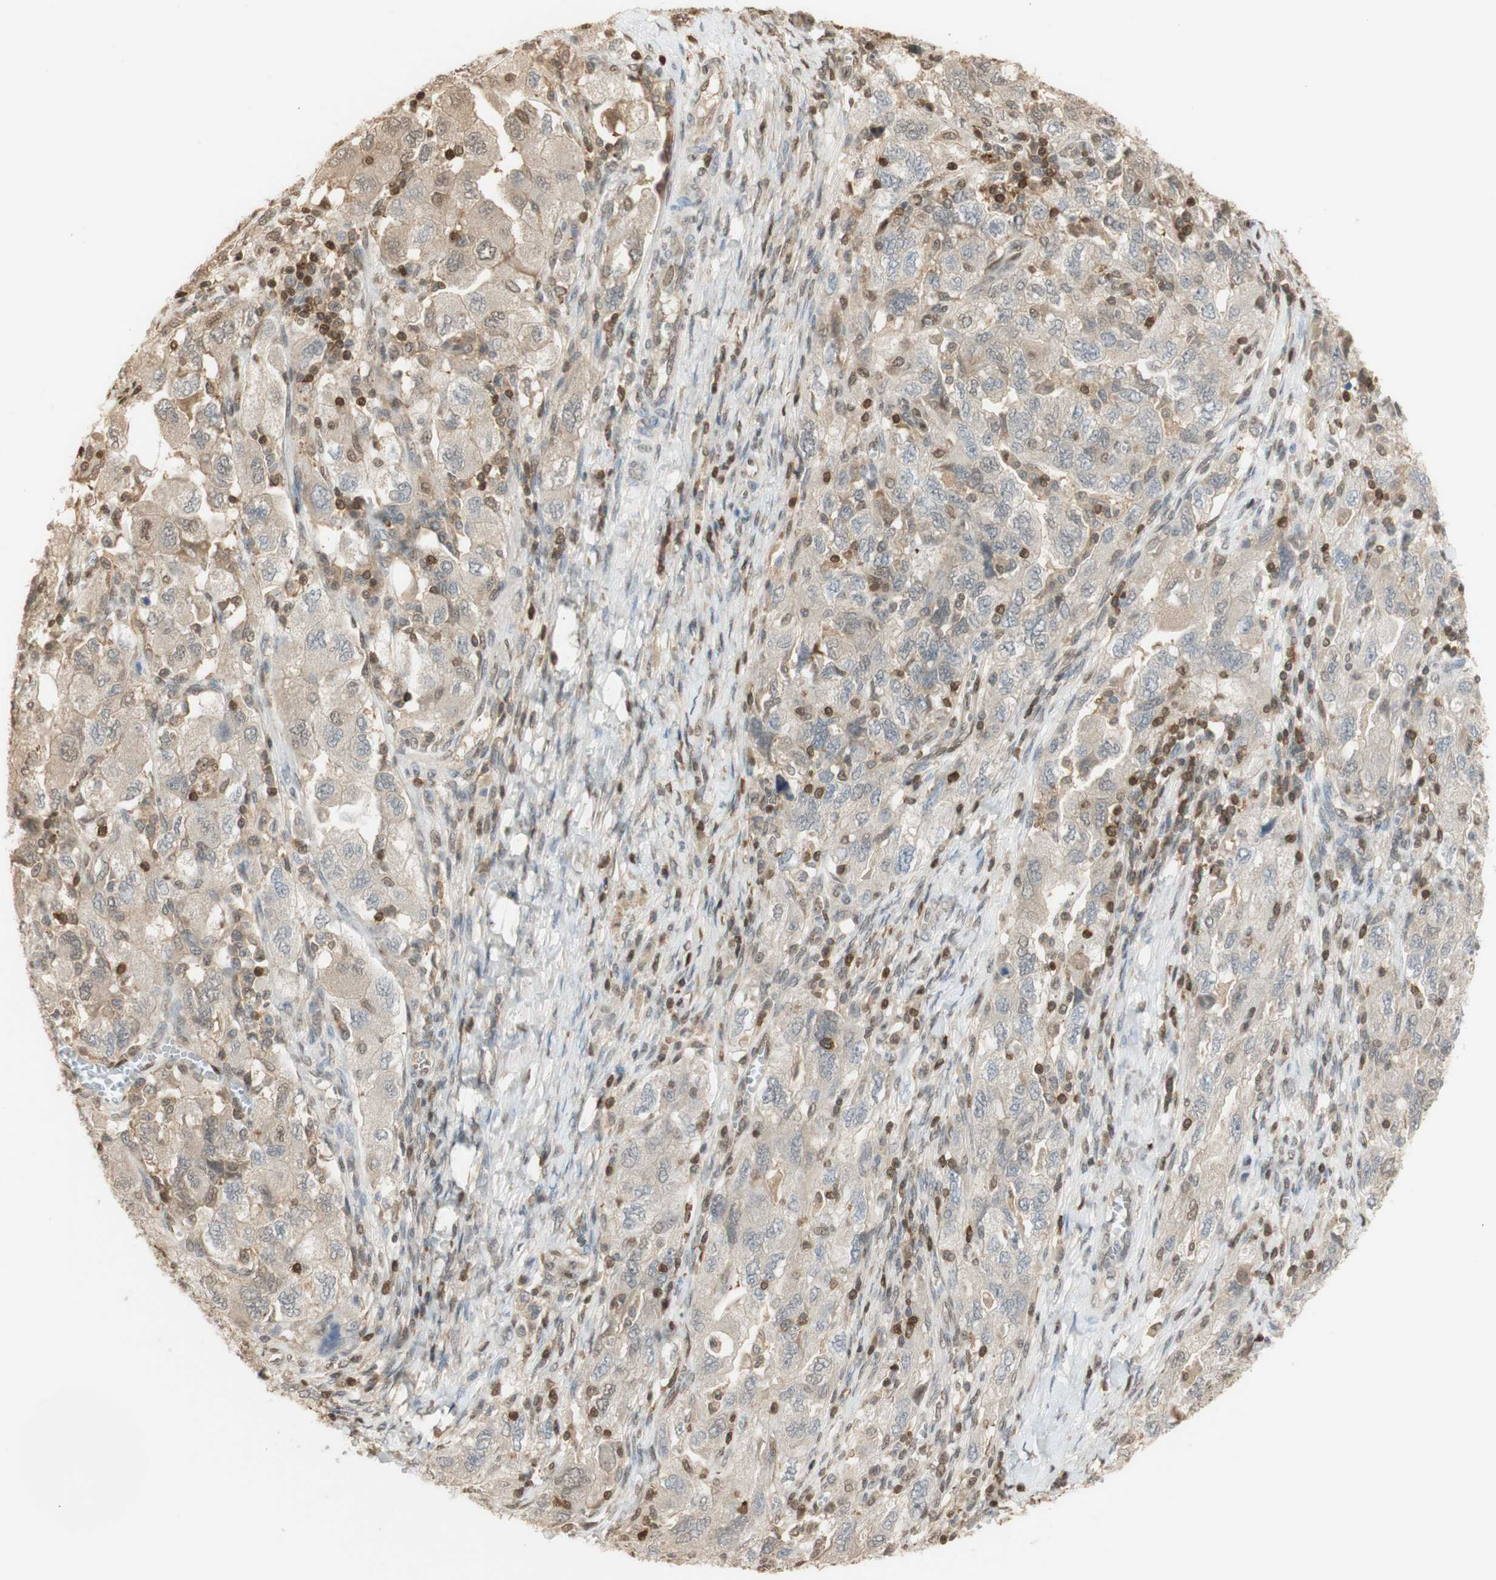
{"staining": {"intensity": "weak", "quantity": ">75%", "location": "cytoplasmic/membranous"}, "tissue": "ovarian cancer", "cell_type": "Tumor cells", "image_type": "cancer", "snomed": [{"axis": "morphology", "description": "Carcinoma, NOS"}, {"axis": "morphology", "description": "Cystadenocarcinoma, serous, NOS"}, {"axis": "topography", "description": "Ovary"}], "caption": "High-power microscopy captured an immunohistochemistry (IHC) micrograph of ovarian cancer, revealing weak cytoplasmic/membranous staining in about >75% of tumor cells. The staining is performed using DAB brown chromogen to label protein expression. The nuclei are counter-stained blue using hematoxylin.", "gene": "NAP1L4", "patient": {"sex": "female", "age": 69}}